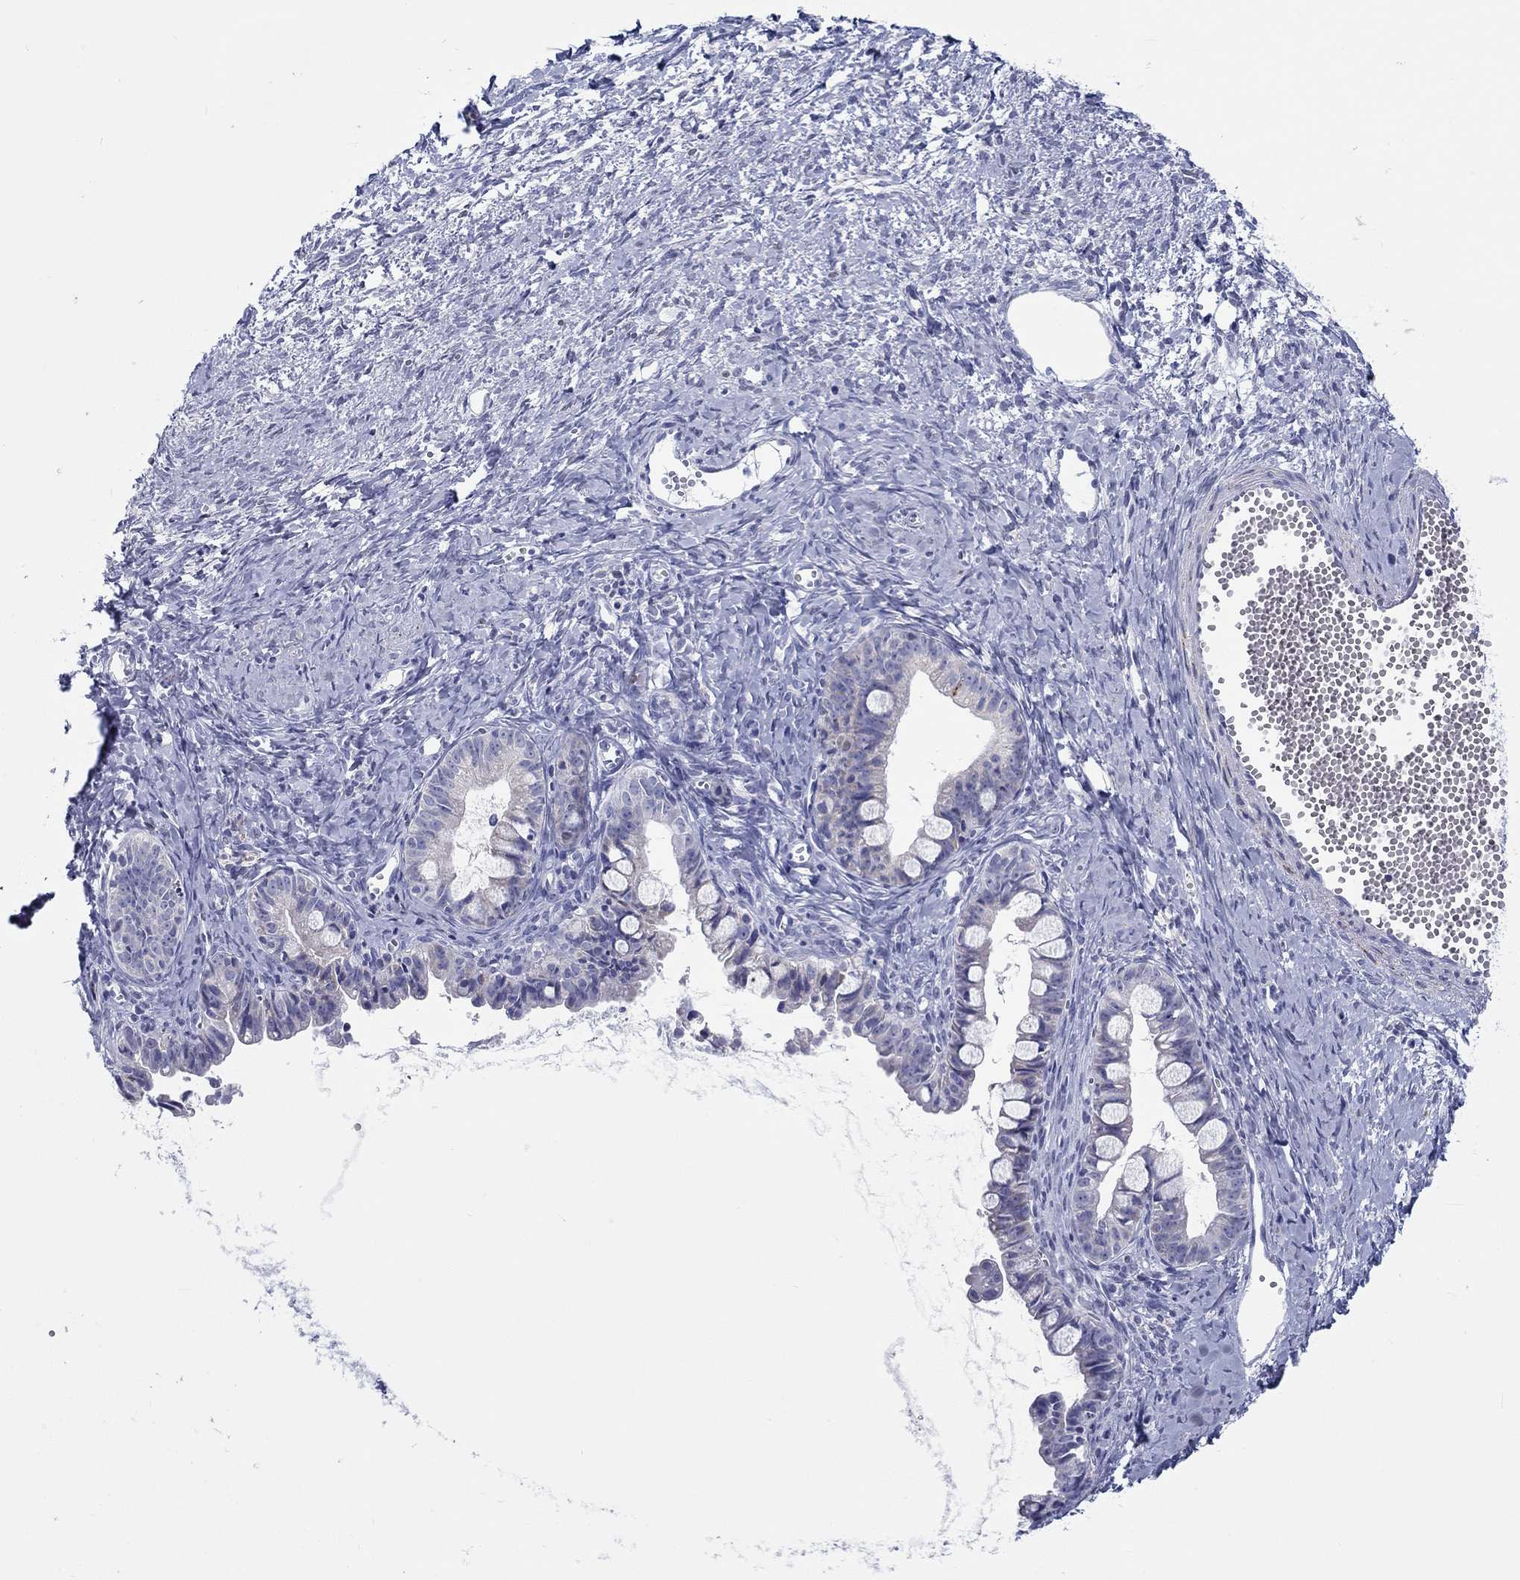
{"staining": {"intensity": "negative", "quantity": "none", "location": "none"}, "tissue": "ovarian cancer", "cell_type": "Tumor cells", "image_type": "cancer", "snomed": [{"axis": "morphology", "description": "Cystadenocarcinoma, mucinous, NOS"}, {"axis": "topography", "description": "Ovary"}], "caption": "Ovarian mucinous cystadenocarcinoma stained for a protein using IHC shows no expression tumor cells.", "gene": "H1-1", "patient": {"sex": "female", "age": 63}}